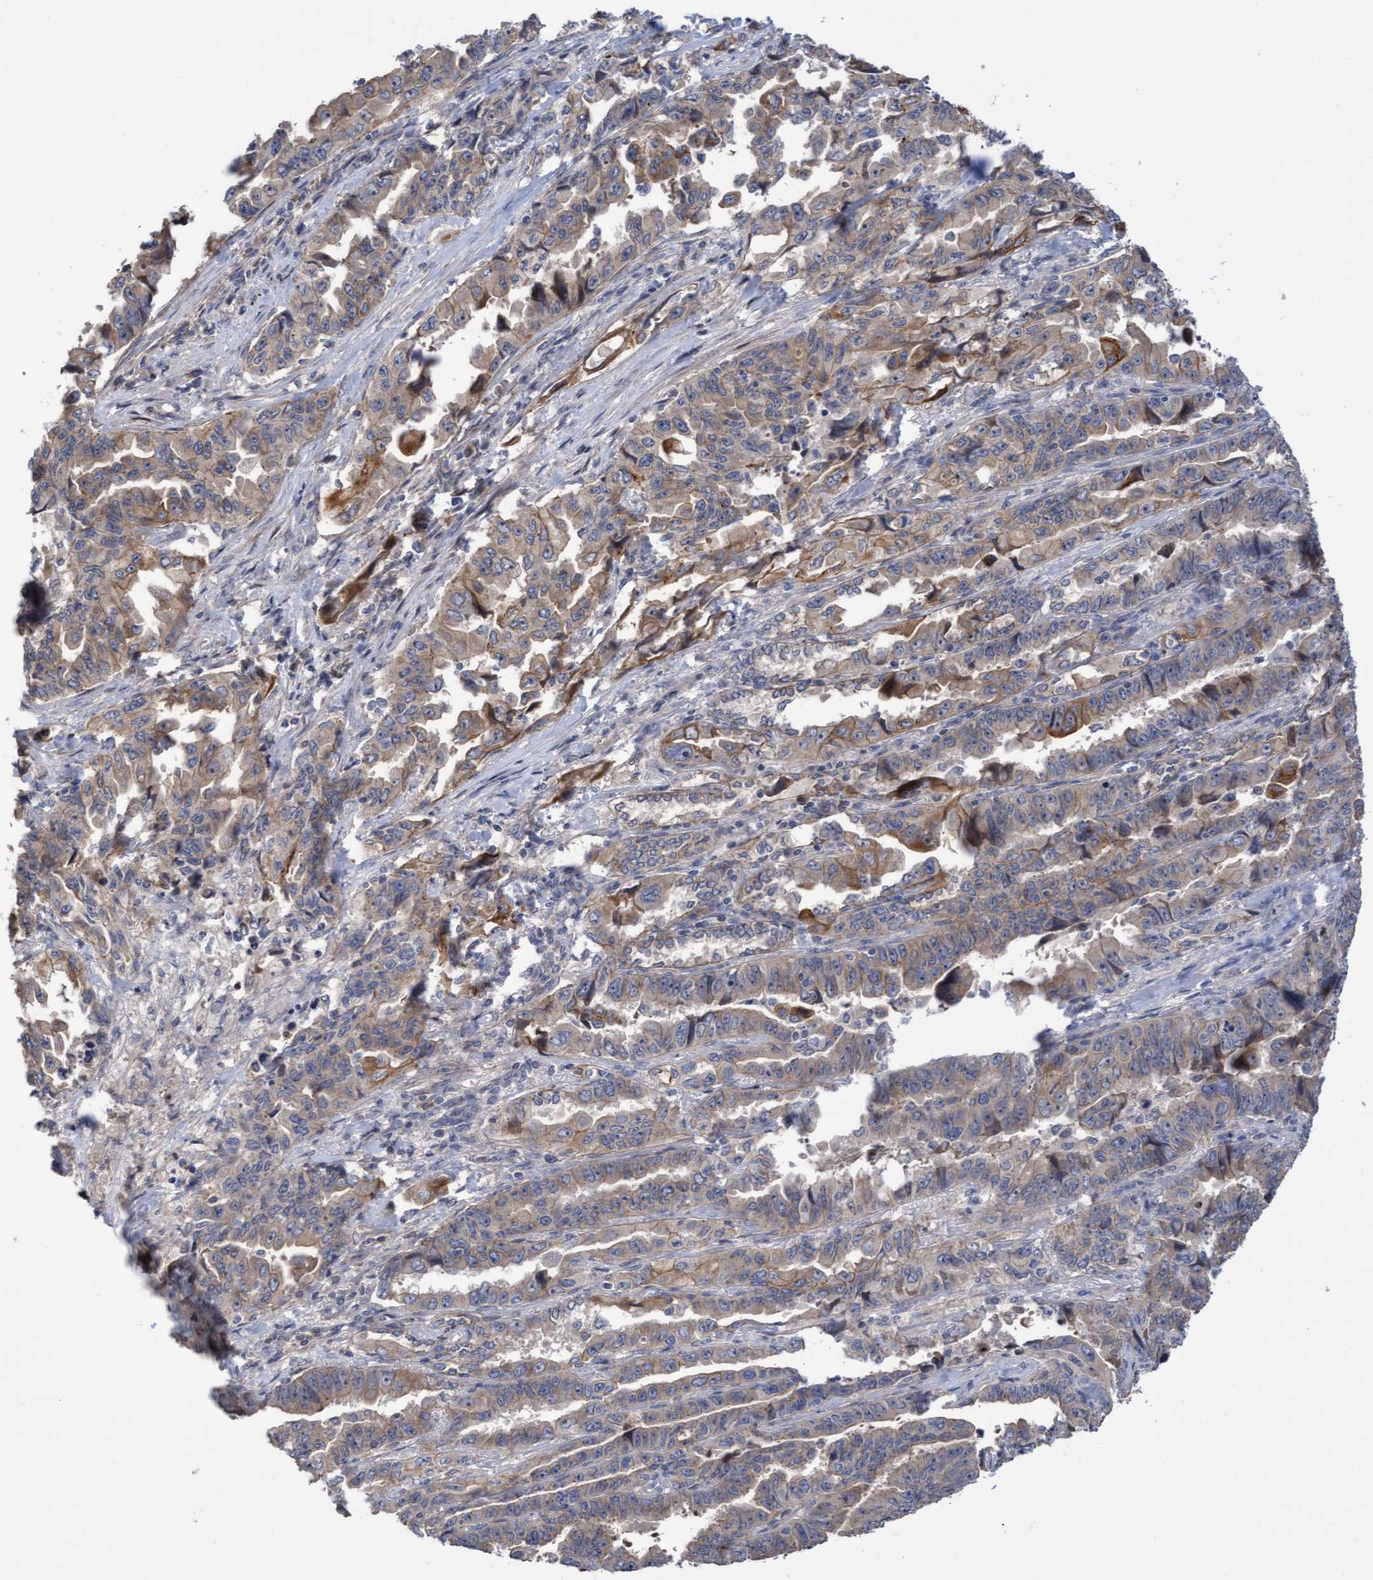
{"staining": {"intensity": "moderate", "quantity": "<25%", "location": "cytoplasmic/membranous"}, "tissue": "lung cancer", "cell_type": "Tumor cells", "image_type": "cancer", "snomed": [{"axis": "morphology", "description": "Adenocarcinoma, NOS"}, {"axis": "topography", "description": "Lung"}], "caption": "Moderate cytoplasmic/membranous staining for a protein is seen in approximately <25% of tumor cells of lung cancer using IHC.", "gene": "COBL", "patient": {"sex": "female", "age": 51}}